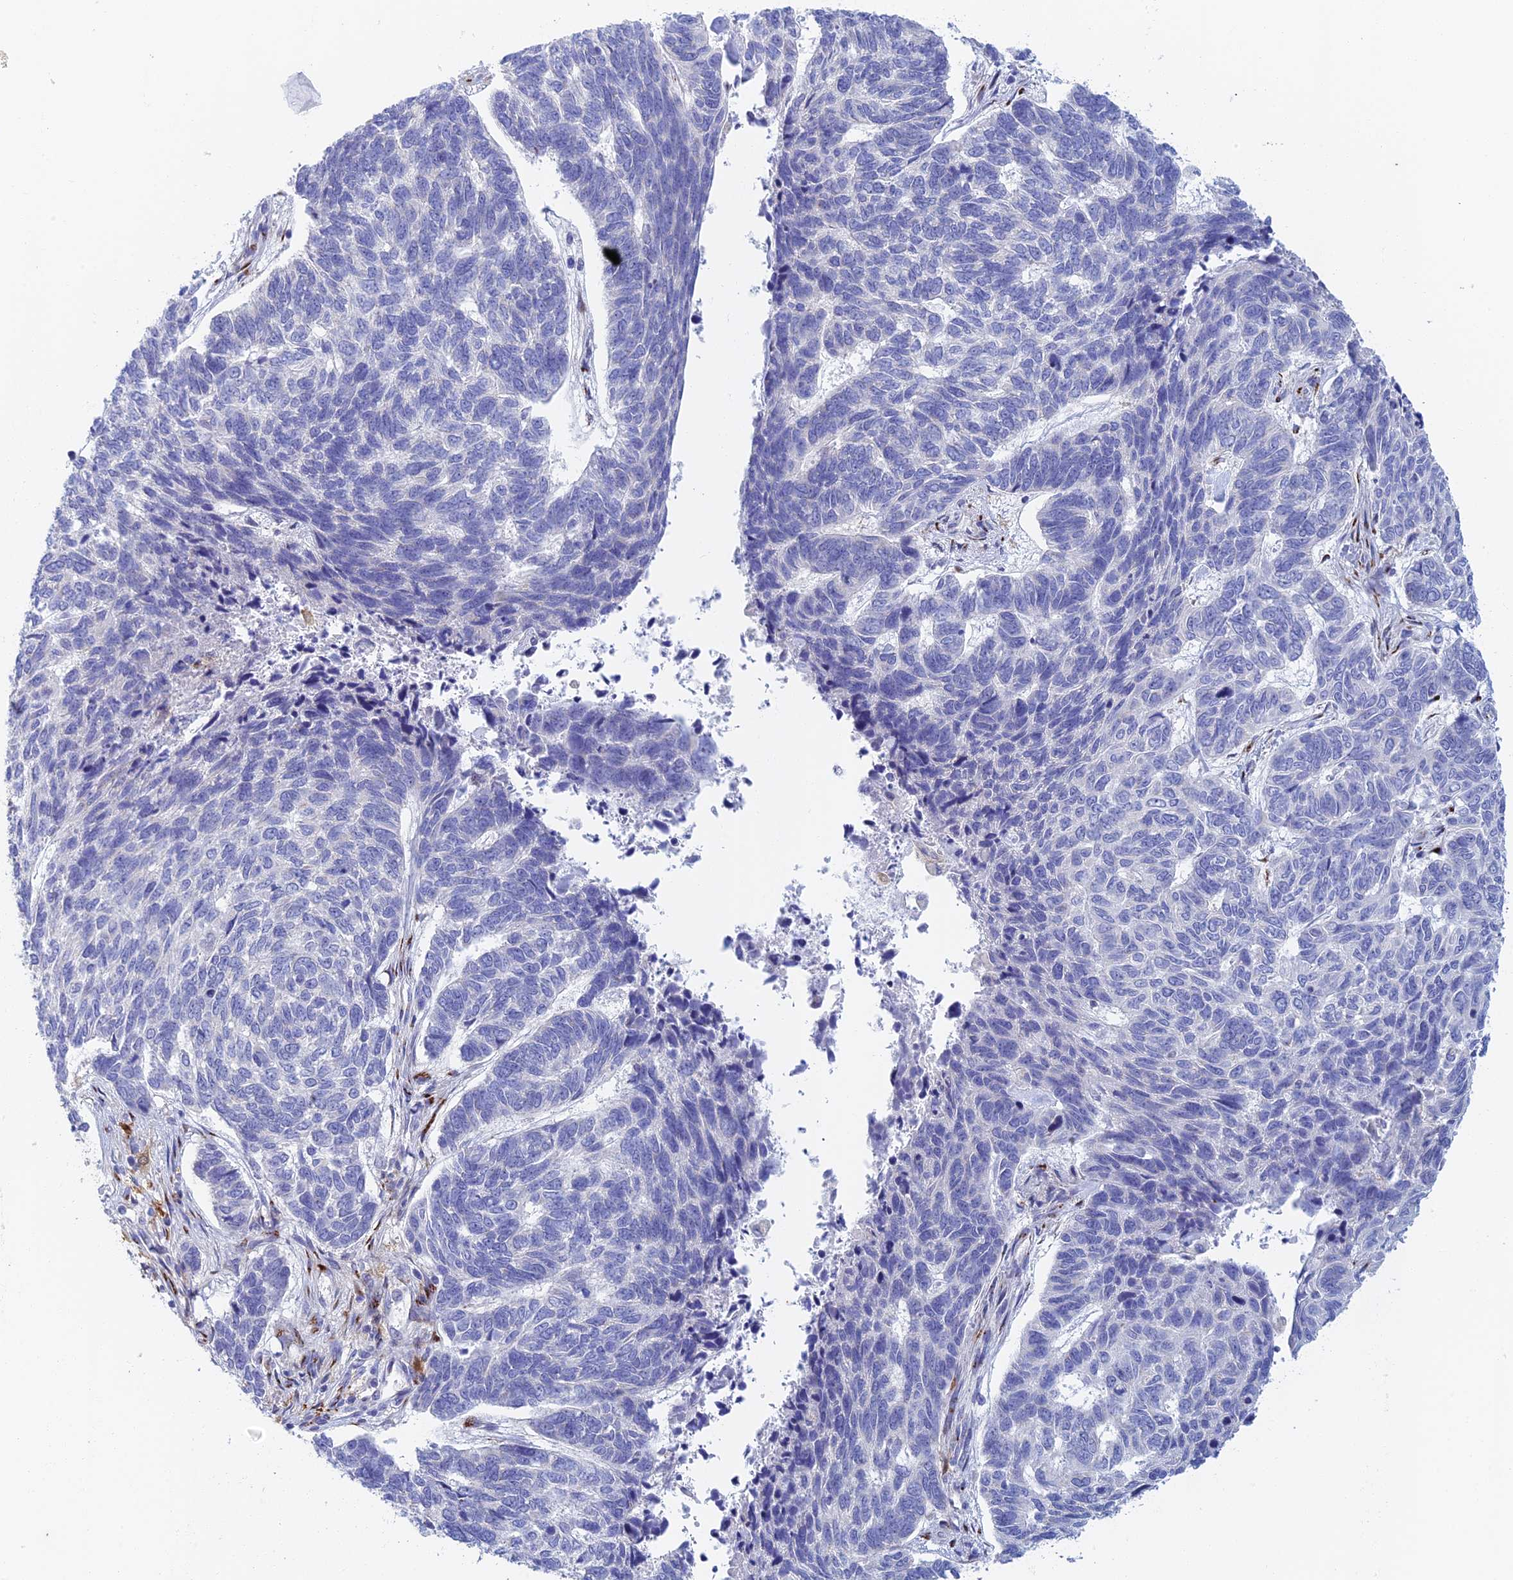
{"staining": {"intensity": "negative", "quantity": "none", "location": "none"}, "tissue": "skin cancer", "cell_type": "Tumor cells", "image_type": "cancer", "snomed": [{"axis": "morphology", "description": "Basal cell carcinoma"}, {"axis": "topography", "description": "Skin"}], "caption": "DAB (3,3'-diaminobenzidine) immunohistochemical staining of skin basal cell carcinoma reveals no significant positivity in tumor cells.", "gene": "SLC24A3", "patient": {"sex": "female", "age": 65}}